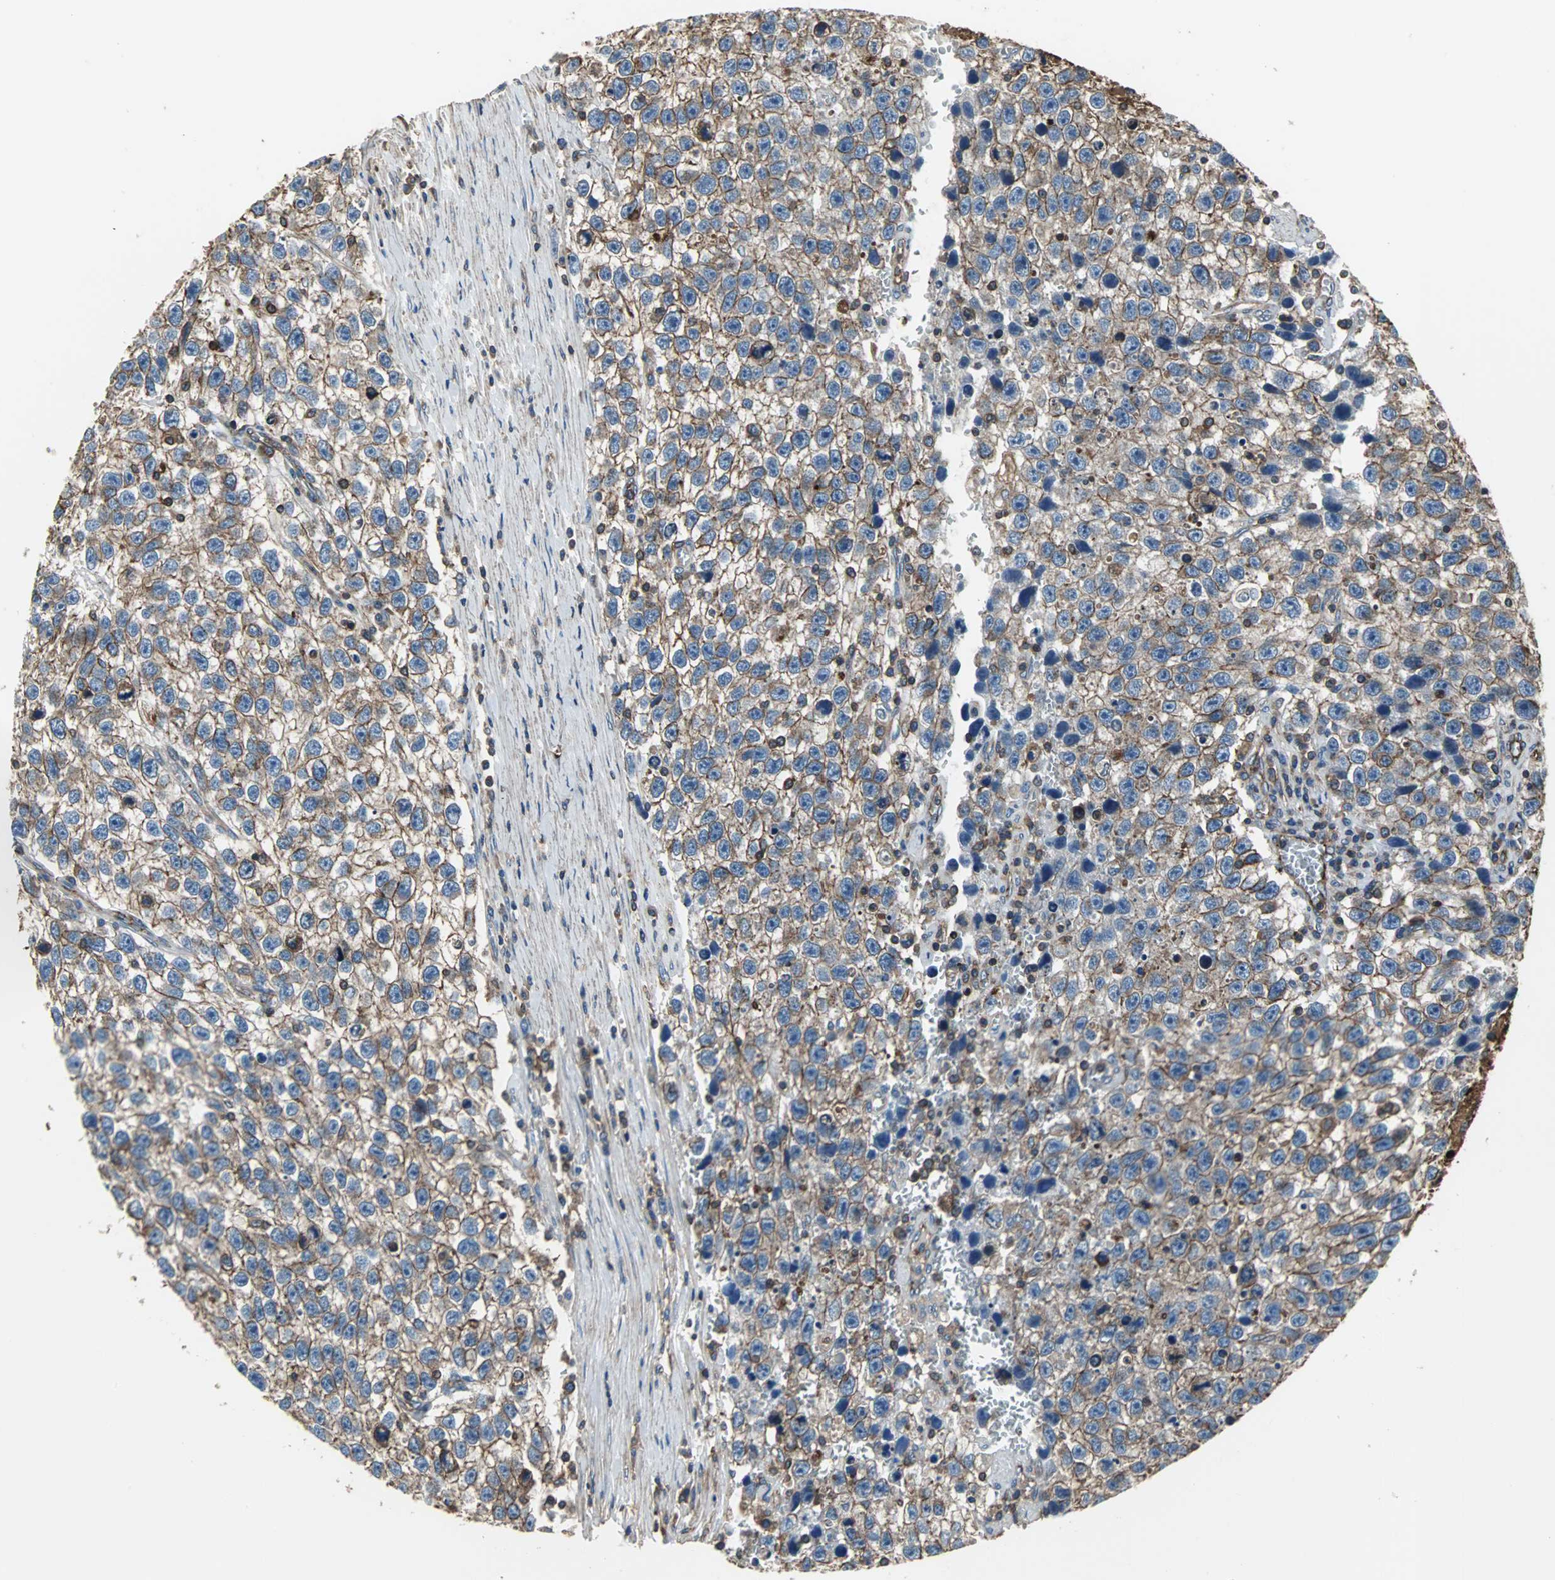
{"staining": {"intensity": "moderate", "quantity": ">75%", "location": "cytoplasmic/membranous"}, "tissue": "testis cancer", "cell_type": "Tumor cells", "image_type": "cancer", "snomed": [{"axis": "morphology", "description": "Seminoma, NOS"}, {"axis": "topography", "description": "Testis"}], "caption": "The micrograph demonstrates staining of testis cancer, revealing moderate cytoplasmic/membranous protein expression (brown color) within tumor cells. The staining is performed using DAB brown chromogen to label protein expression. The nuclei are counter-stained blue using hematoxylin.", "gene": "ACTN1", "patient": {"sex": "male", "age": 33}}